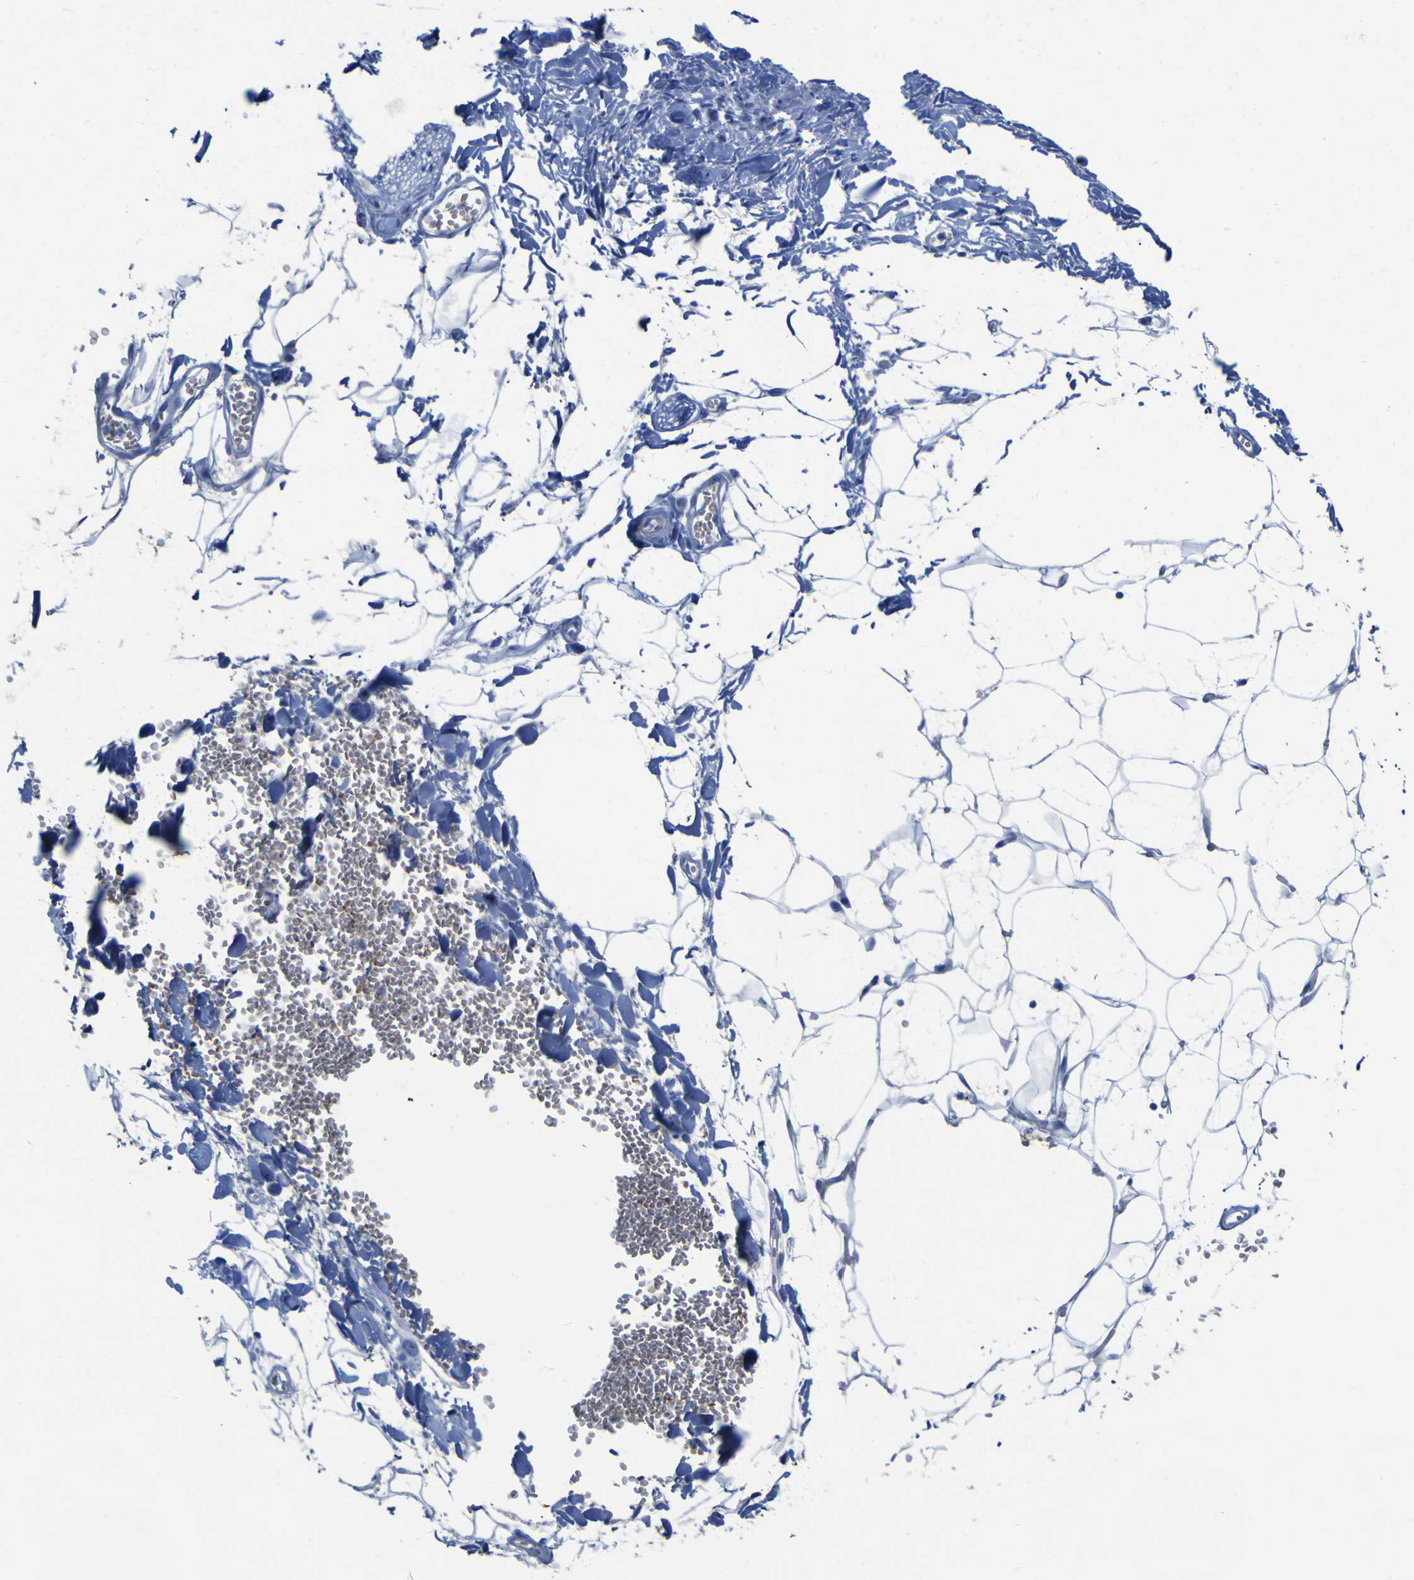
{"staining": {"intensity": "negative", "quantity": "none", "location": "none"}, "tissue": "adipose tissue", "cell_type": "Adipocytes", "image_type": "normal", "snomed": [{"axis": "morphology", "description": "Normal tissue, NOS"}, {"axis": "topography", "description": "Adipose tissue"}, {"axis": "topography", "description": "Peripheral nerve tissue"}], "caption": "Immunohistochemistry (IHC) of benign adipose tissue exhibits no expression in adipocytes.", "gene": "GCM1", "patient": {"sex": "male", "age": 52}}